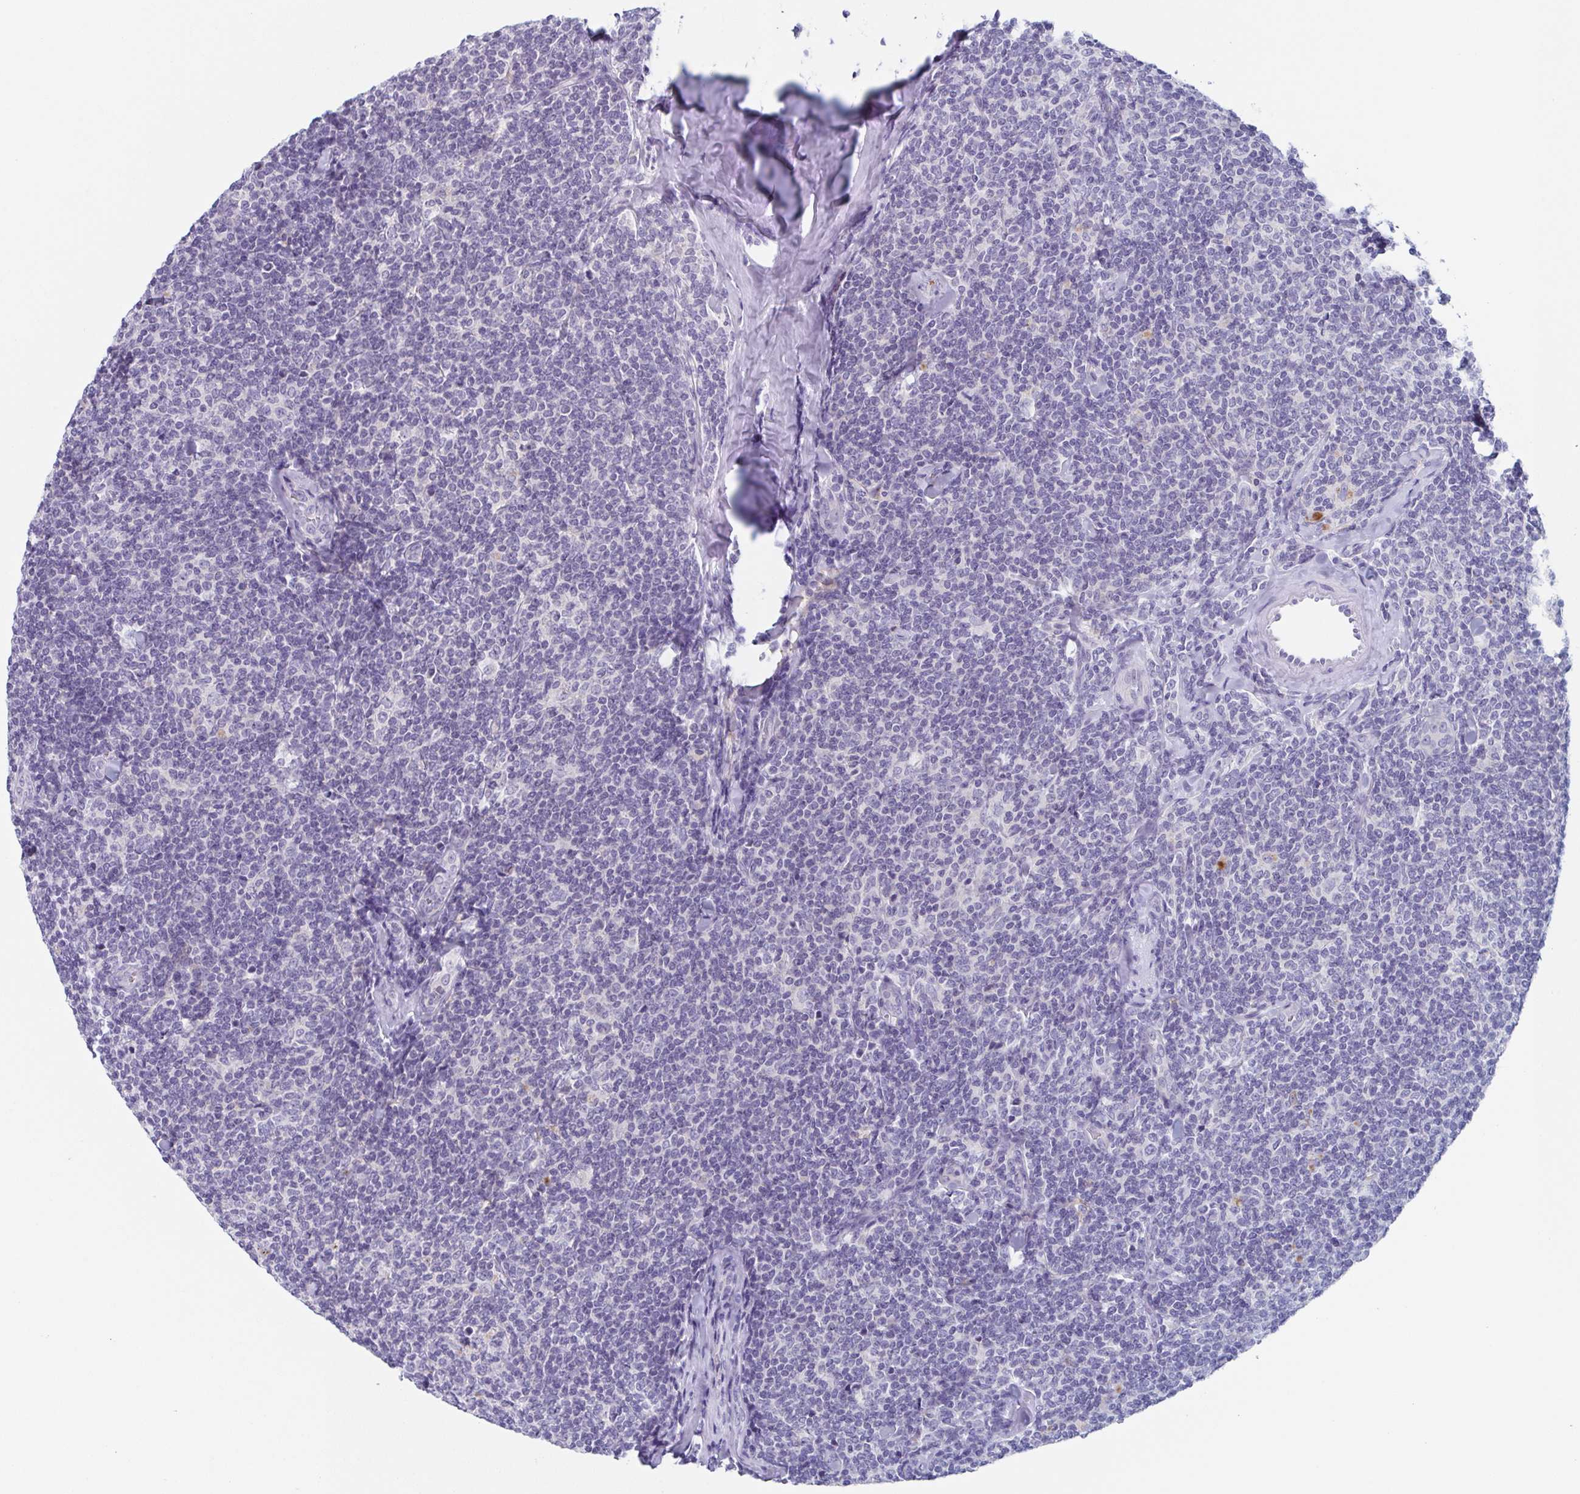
{"staining": {"intensity": "negative", "quantity": "none", "location": "none"}, "tissue": "lymphoma", "cell_type": "Tumor cells", "image_type": "cancer", "snomed": [{"axis": "morphology", "description": "Malignant lymphoma, non-Hodgkin's type, Low grade"}, {"axis": "topography", "description": "Lymph node"}], "caption": "An IHC photomicrograph of low-grade malignant lymphoma, non-Hodgkin's type is shown. There is no staining in tumor cells of low-grade malignant lymphoma, non-Hodgkin's type.", "gene": "LYRM2", "patient": {"sex": "female", "age": 56}}